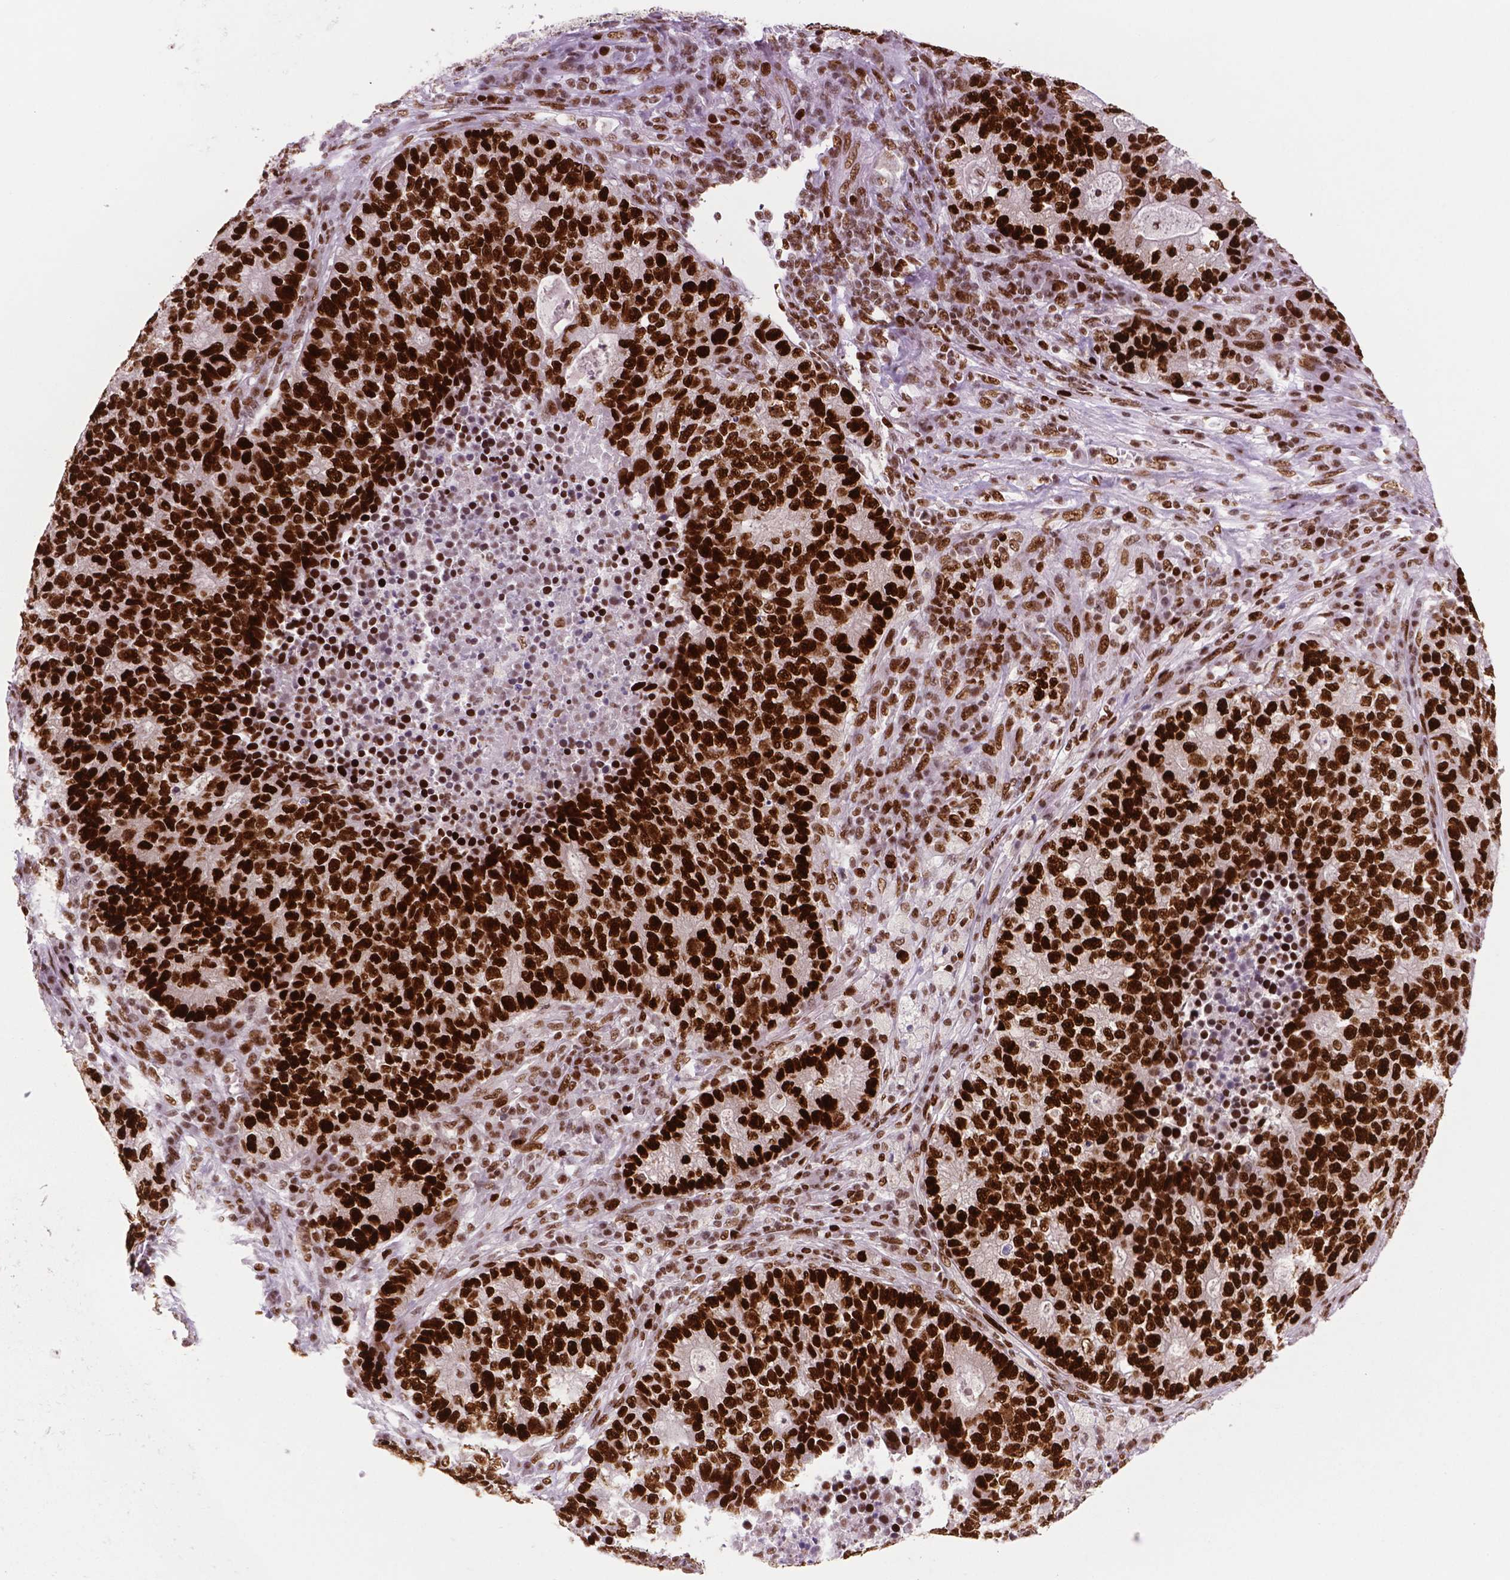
{"staining": {"intensity": "strong", "quantity": ">75%", "location": "nuclear"}, "tissue": "lung cancer", "cell_type": "Tumor cells", "image_type": "cancer", "snomed": [{"axis": "morphology", "description": "Adenocarcinoma, NOS"}, {"axis": "topography", "description": "Lung"}], "caption": "Human lung cancer stained for a protein (brown) shows strong nuclear positive expression in approximately >75% of tumor cells.", "gene": "MSH6", "patient": {"sex": "male", "age": 57}}